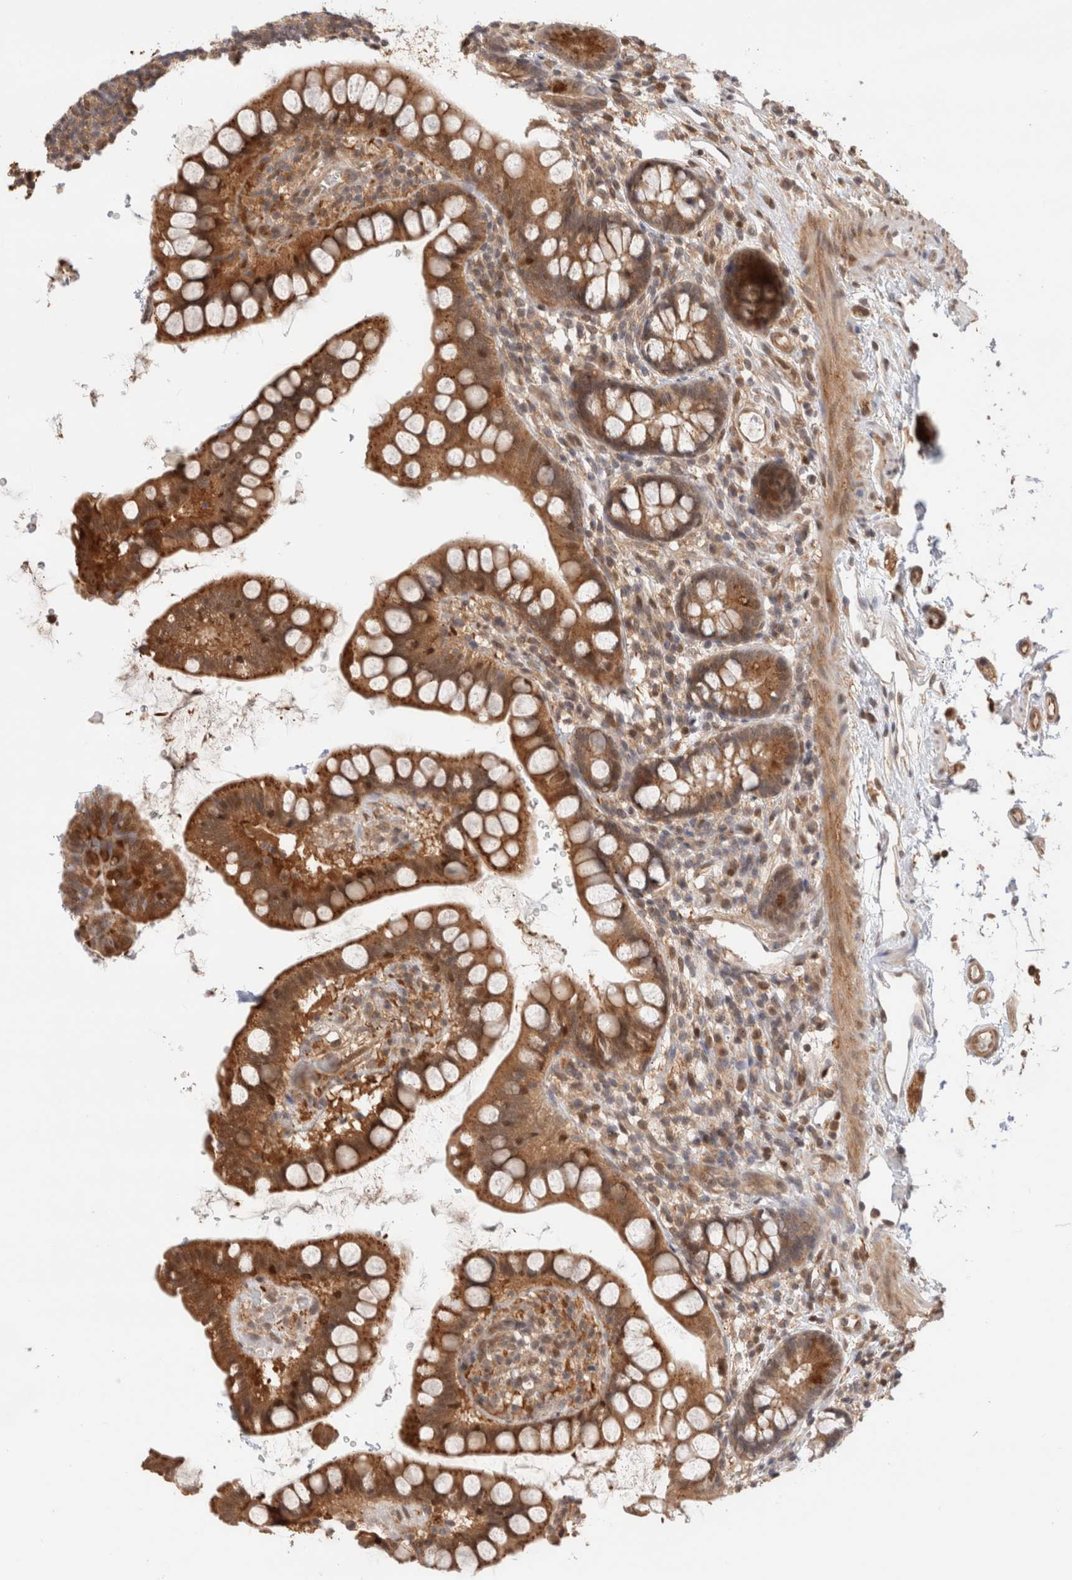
{"staining": {"intensity": "strong", "quantity": ">75%", "location": "cytoplasmic/membranous"}, "tissue": "small intestine", "cell_type": "Glandular cells", "image_type": "normal", "snomed": [{"axis": "morphology", "description": "Normal tissue, NOS"}, {"axis": "topography", "description": "Smooth muscle"}, {"axis": "topography", "description": "Small intestine"}], "caption": "Immunohistochemical staining of normal human small intestine shows high levels of strong cytoplasmic/membranous expression in about >75% of glandular cells.", "gene": "OTUD6B", "patient": {"sex": "female", "age": 84}}